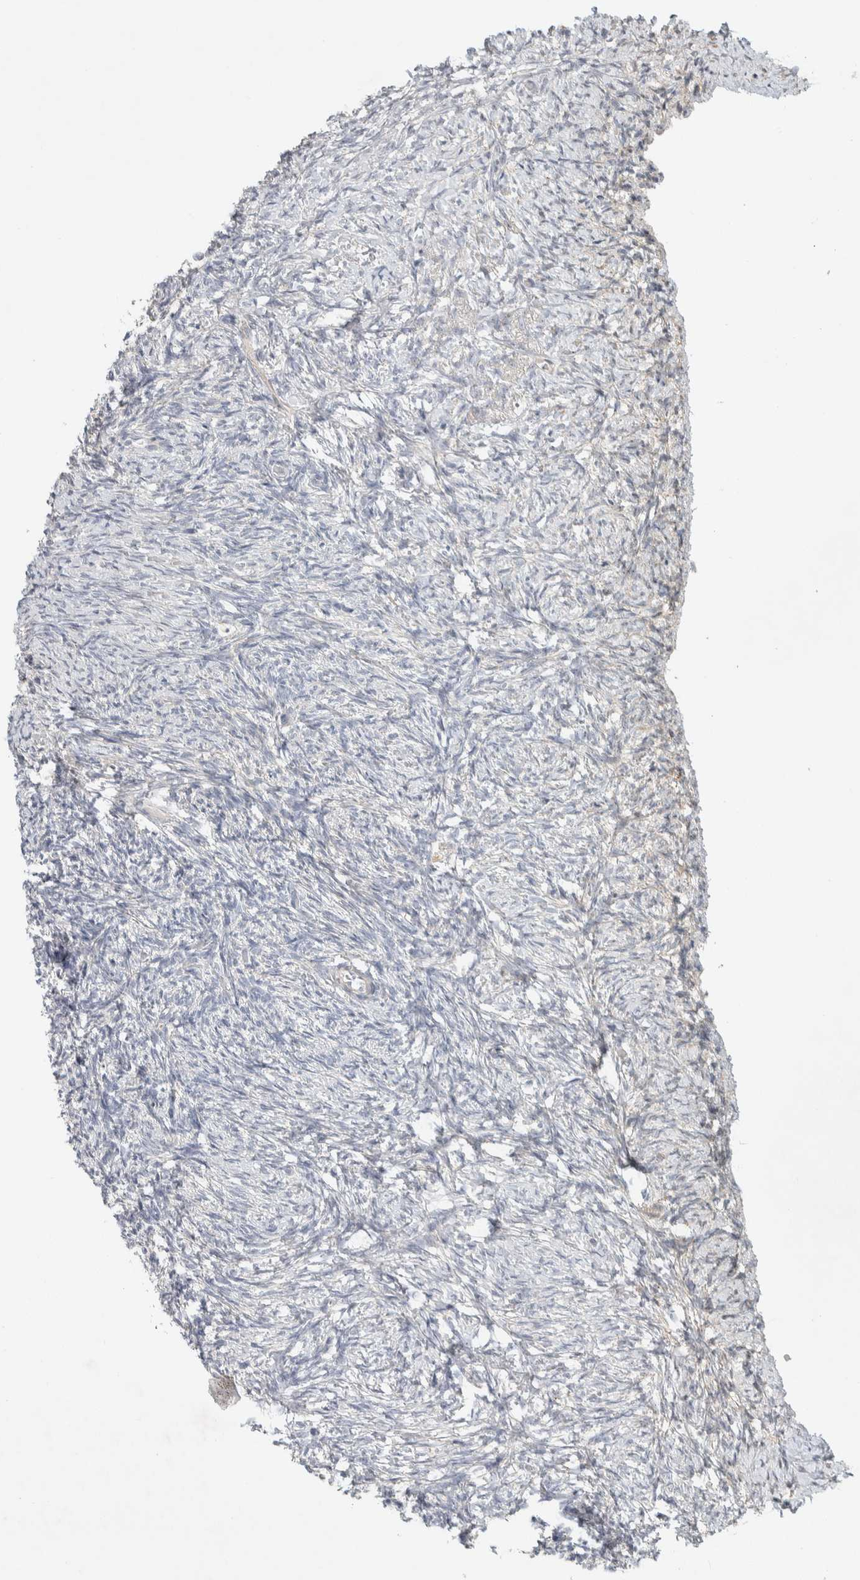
{"staining": {"intensity": "negative", "quantity": "none", "location": "none"}, "tissue": "ovary", "cell_type": "Ovarian stroma cells", "image_type": "normal", "snomed": [{"axis": "morphology", "description": "Normal tissue, NOS"}, {"axis": "topography", "description": "Ovary"}], "caption": "Immunohistochemistry (IHC) image of unremarkable ovary stained for a protein (brown), which reveals no staining in ovarian stroma cells.", "gene": "KLHL40", "patient": {"sex": "female", "age": 41}}